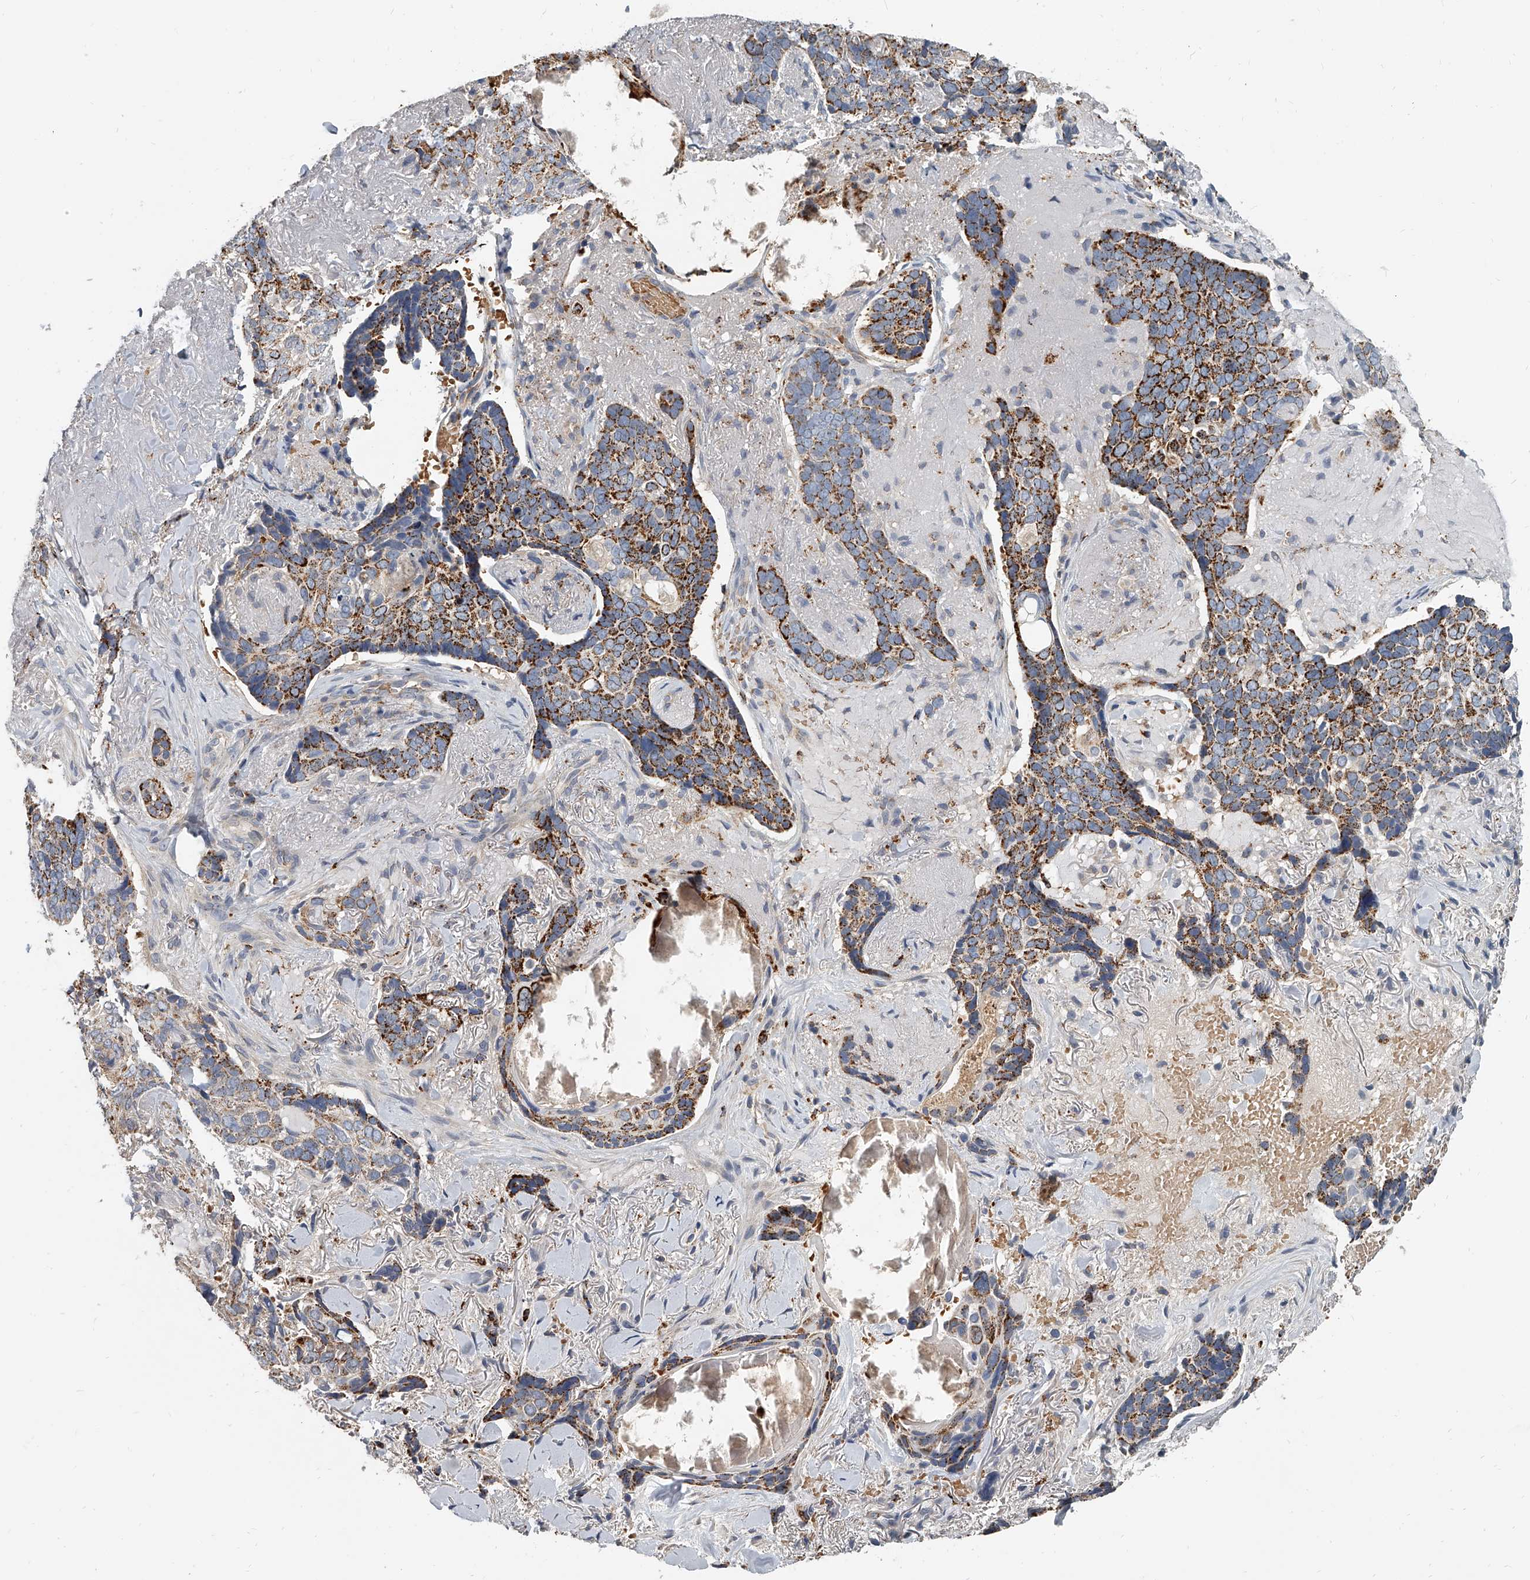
{"staining": {"intensity": "moderate", "quantity": ">75%", "location": "cytoplasmic/membranous"}, "tissue": "skin cancer", "cell_type": "Tumor cells", "image_type": "cancer", "snomed": [{"axis": "morphology", "description": "Basal cell carcinoma"}, {"axis": "topography", "description": "Skin"}], "caption": "Moderate cytoplasmic/membranous protein staining is present in about >75% of tumor cells in skin basal cell carcinoma.", "gene": "KLHL7", "patient": {"sex": "female", "age": 82}}